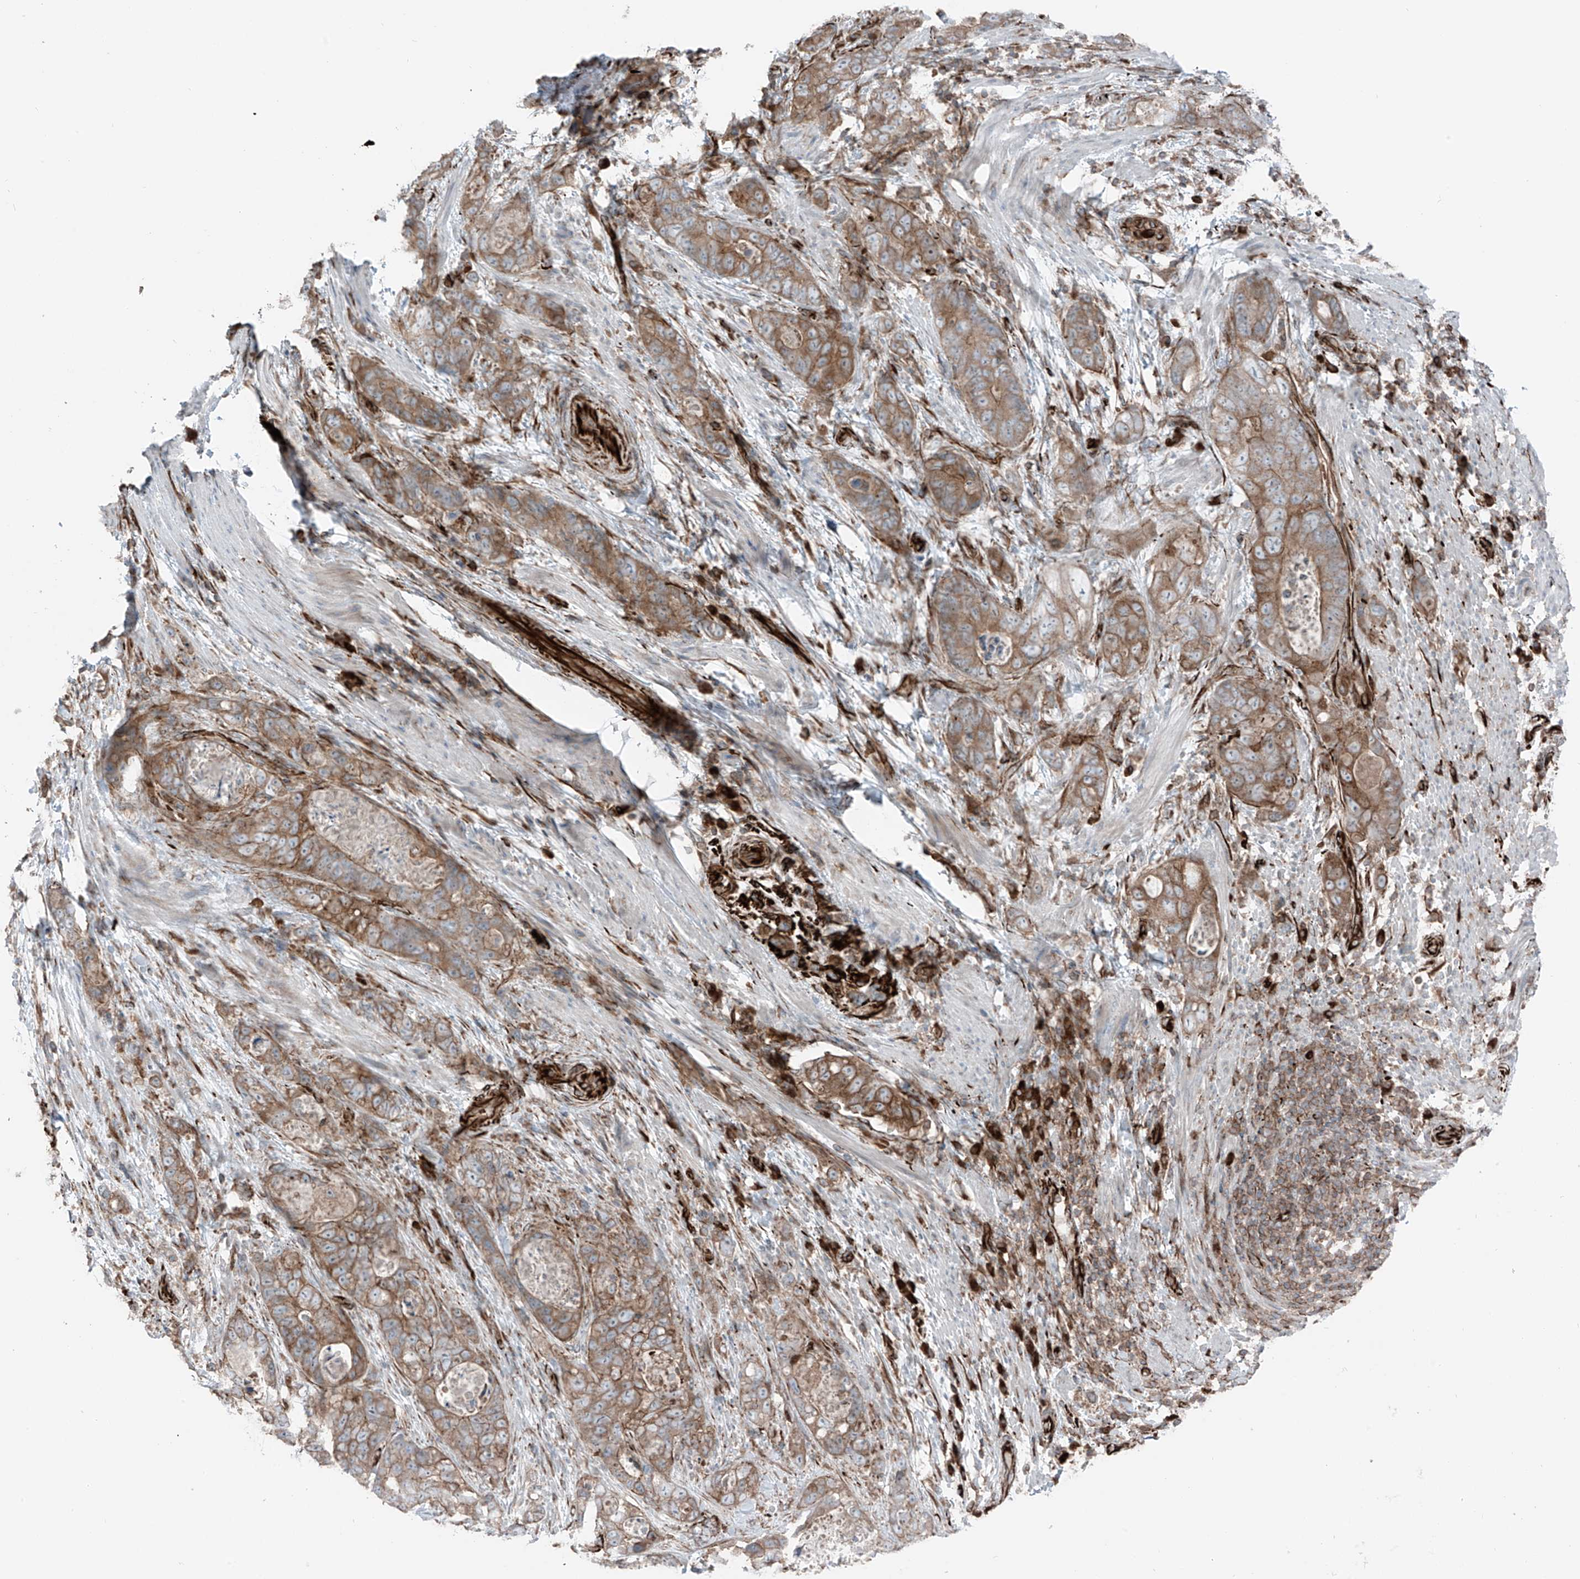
{"staining": {"intensity": "moderate", "quantity": ">75%", "location": "cytoplasmic/membranous"}, "tissue": "stomach cancer", "cell_type": "Tumor cells", "image_type": "cancer", "snomed": [{"axis": "morphology", "description": "Adenocarcinoma, NOS"}, {"axis": "topography", "description": "Stomach"}], "caption": "Protein analysis of stomach adenocarcinoma tissue exhibits moderate cytoplasmic/membranous positivity in about >75% of tumor cells.", "gene": "ERLEC1", "patient": {"sex": "female", "age": 89}}